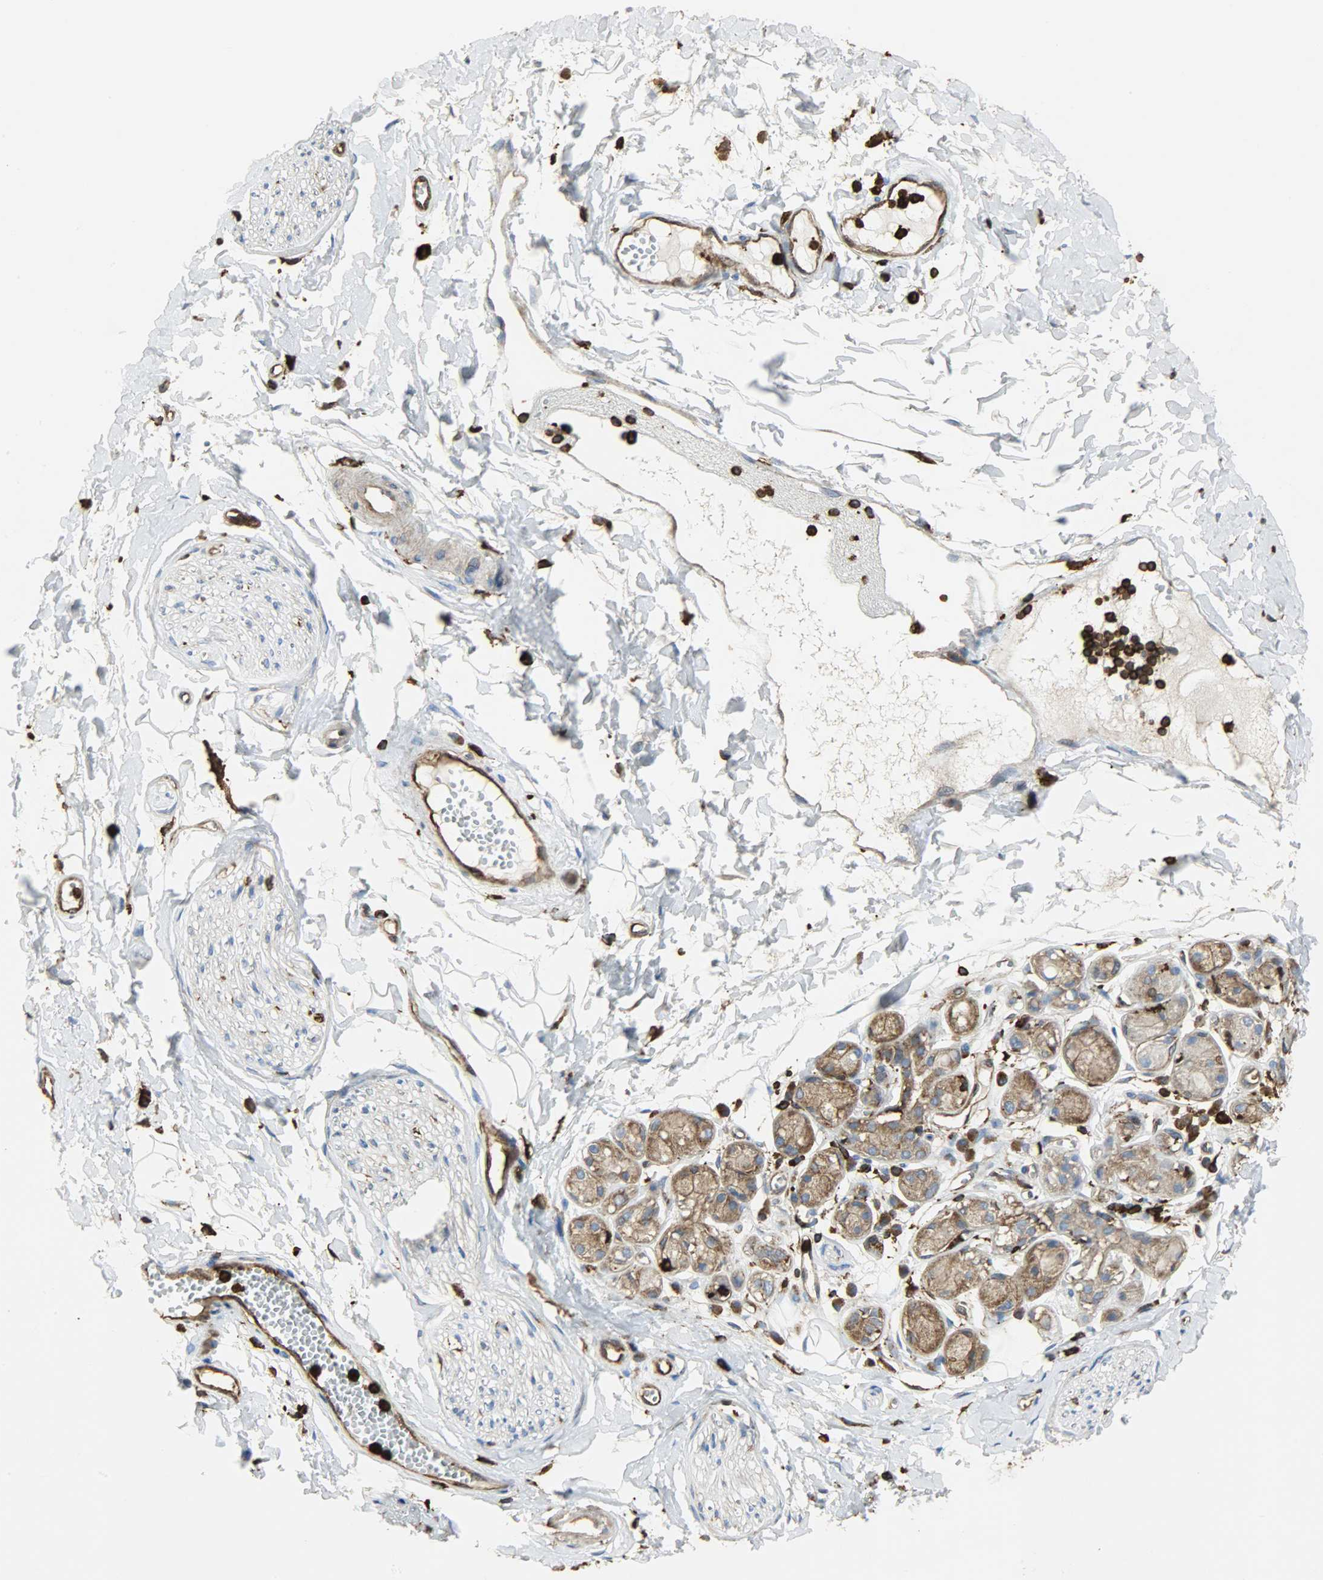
{"staining": {"intensity": "moderate", "quantity": ">75%", "location": "cytoplasmic/membranous"}, "tissue": "adipose tissue", "cell_type": "Adipocytes", "image_type": "normal", "snomed": [{"axis": "morphology", "description": "Normal tissue, NOS"}, {"axis": "morphology", "description": "Inflammation, NOS"}, {"axis": "topography", "description": "Salivary gland"}, {"axis": "topography", "description": "Peripheral nerve tissue"}], "caption": "Benign adipose tissue was stained to show a protein in brown. There is medium levels of moderate cytoplasmic/membranous staining in approximately >75% of adipocytes.", "gene": "VASP", "patient": {"sex": "female", "age": 75}}